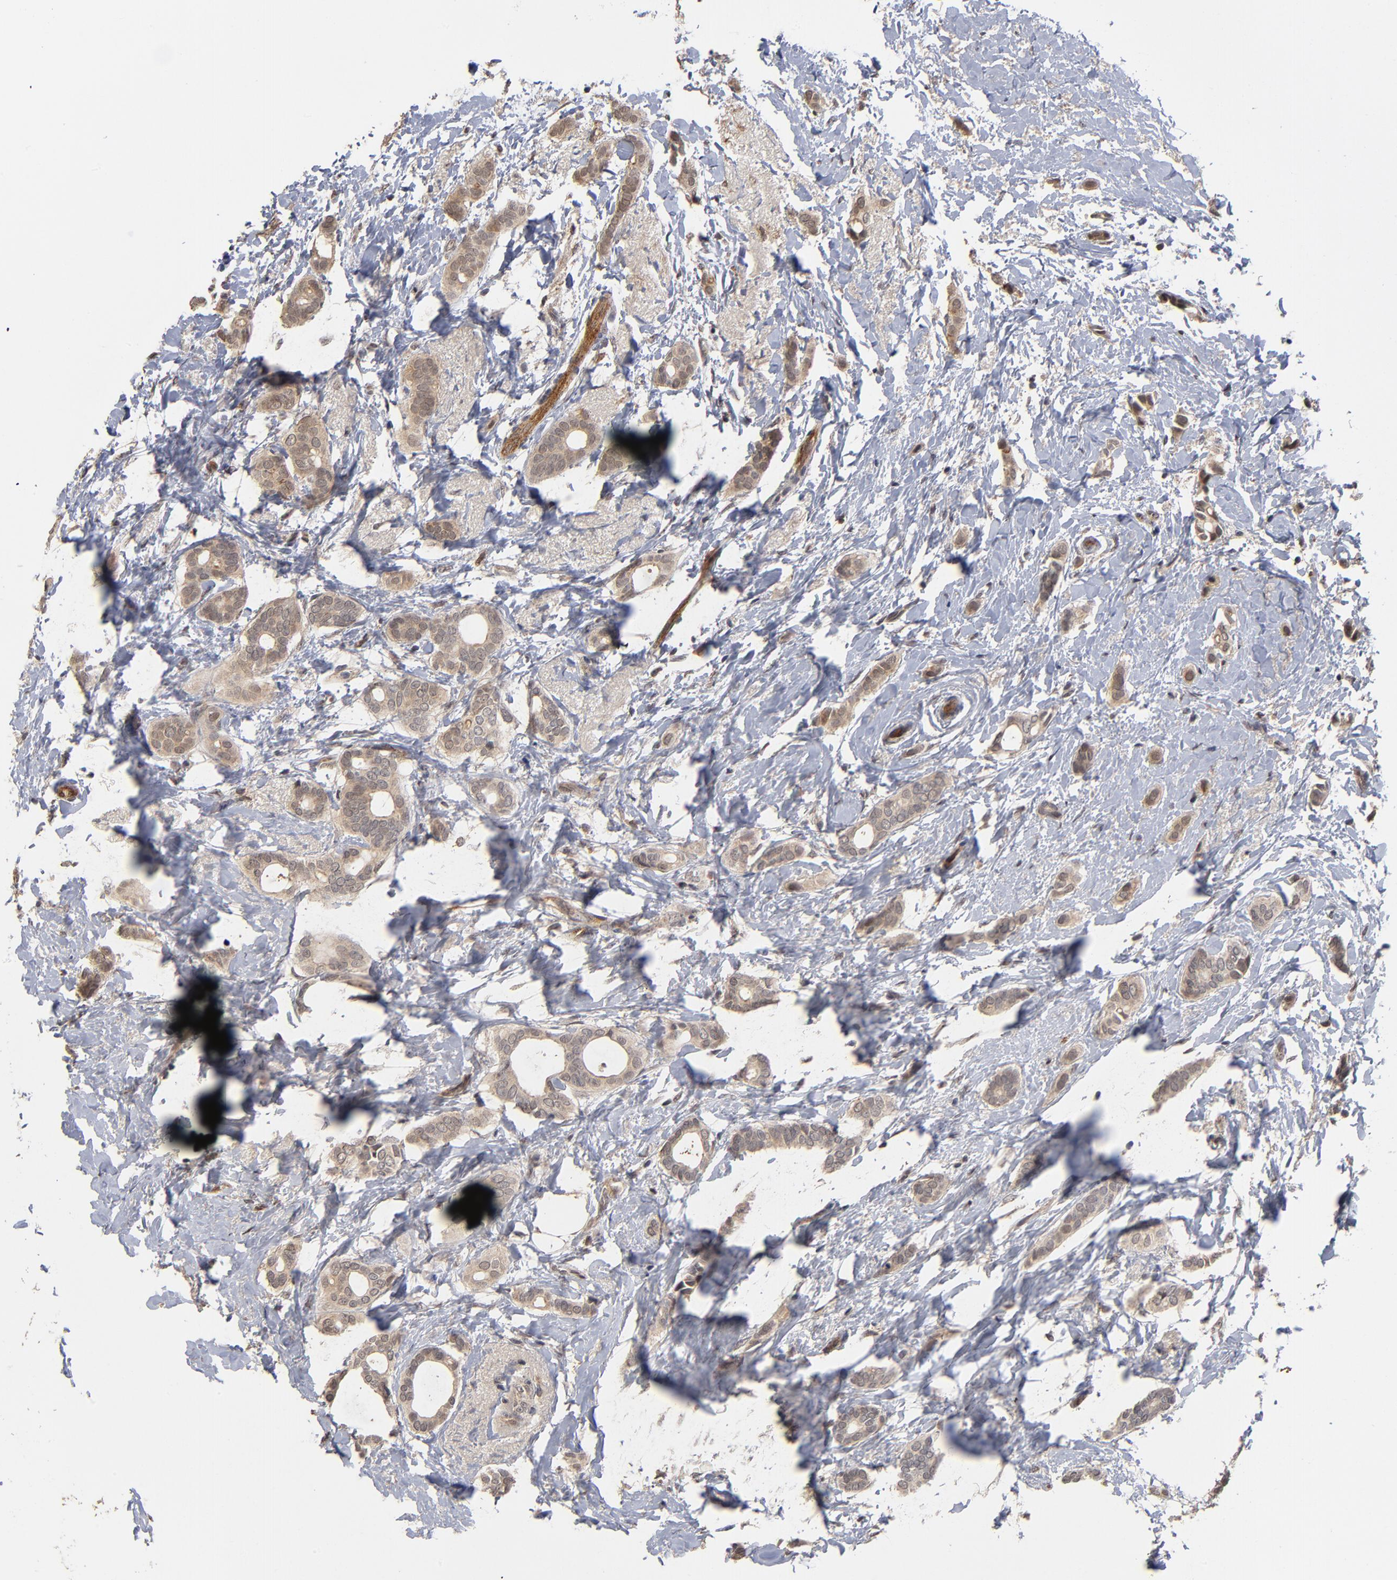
{"staining": {"intensity": "moderate", "quantity": ">75%", "location": "cytoplasmic/membranous"}, "tissue": "breast cancer", "cell_type": "Tumor cells", "image_type": "cancer", "snomed": [{"axis": "morphology", "description": "Duct carcinoma"}, {"axis": "topography", "description": "Breast"}], "caption": "Breast cancer (intraductal carcinoma) stained with a protein marker displays moderate staining in tumor cells.", "gene": "ASB8", "patient": {"sex": "female", "age": 54}}